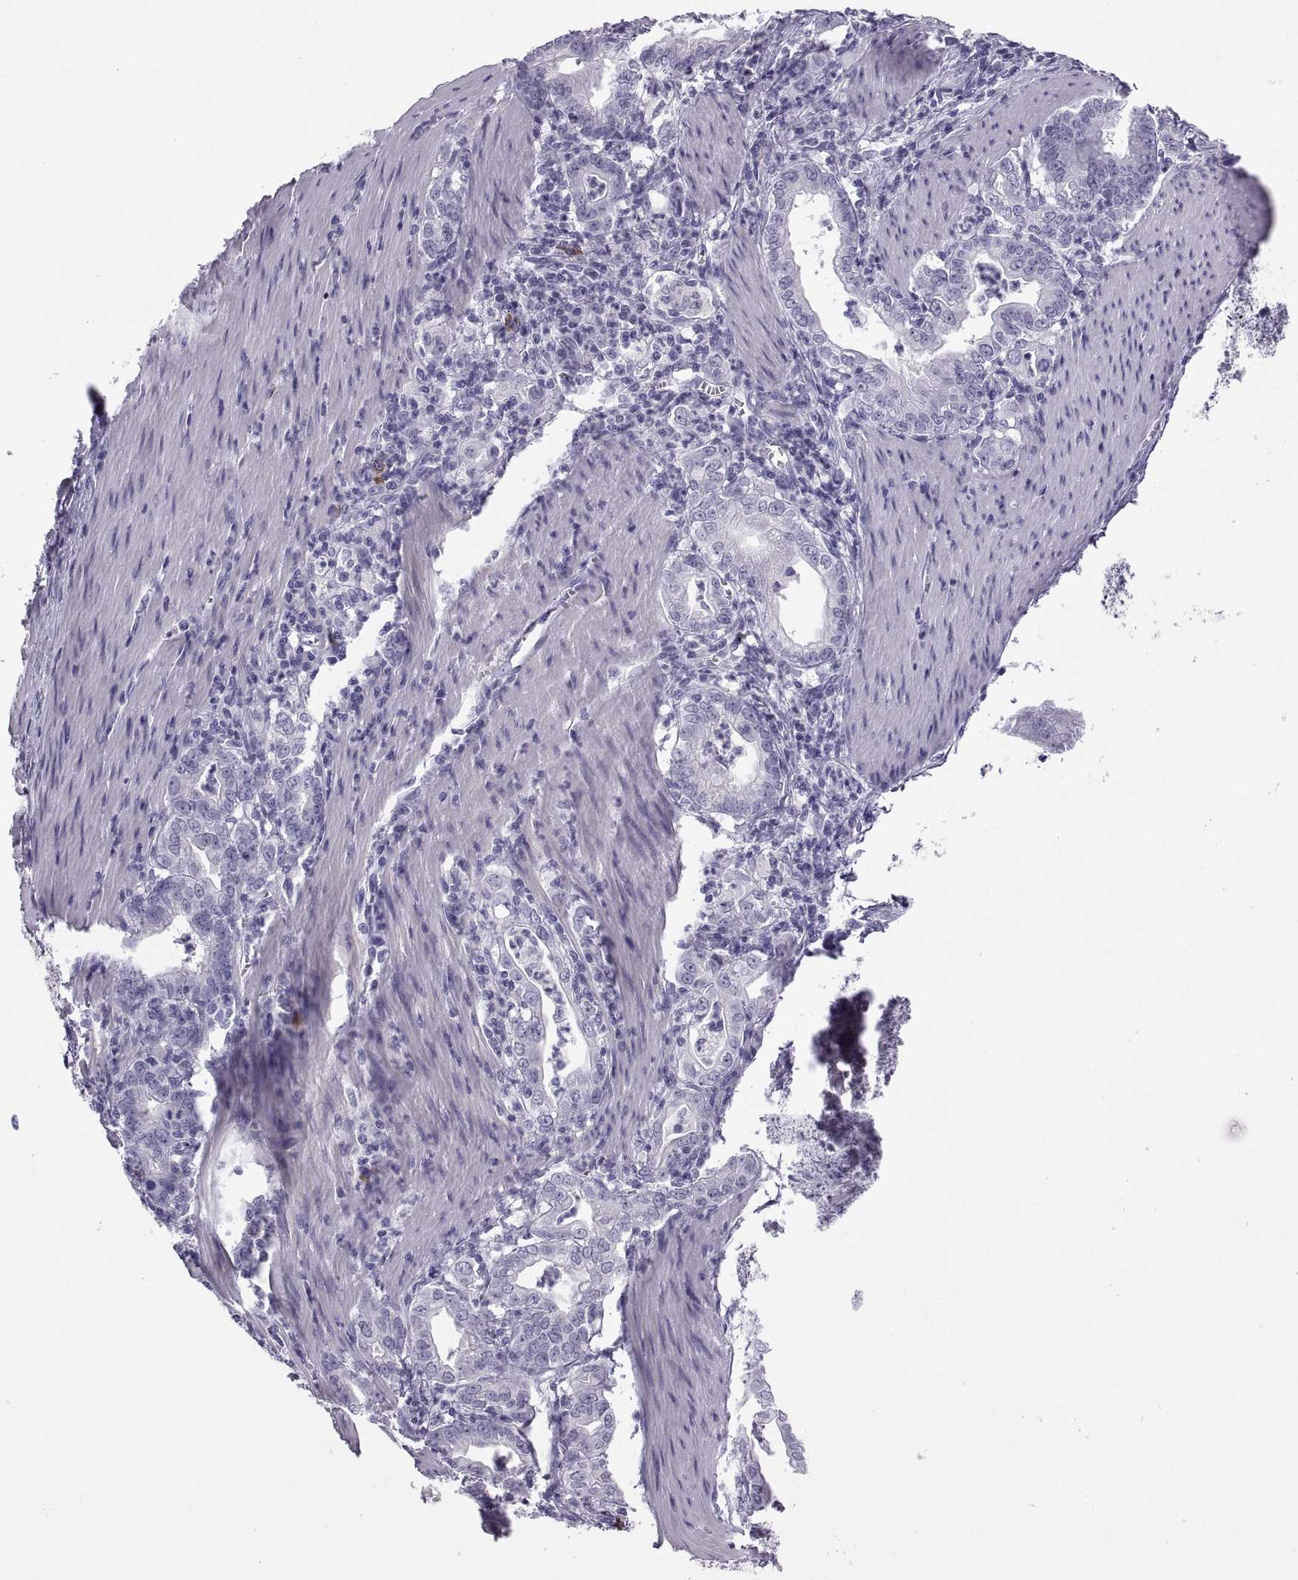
{"staining": {"intensity": "negative", "quantity": "none", "location": "none"}, "tissue": "stomach cancer", "cell_type": "Tumor cells", "image_type": "cancer", "snomed": [{"axis": "morphology", "description": "Adenocarcinoma, NOS"}, {"axis": "topography", "description": "Stomach, upper"}], "caption": "High magnification brightfield microscopy of stomach cancer stained with DAB (brown) and counterstained with hematoxylin (blue): tumor cells show no significant staining.", "gene": "CT47A10", "patient": {"sex": "female", "age": 79}}